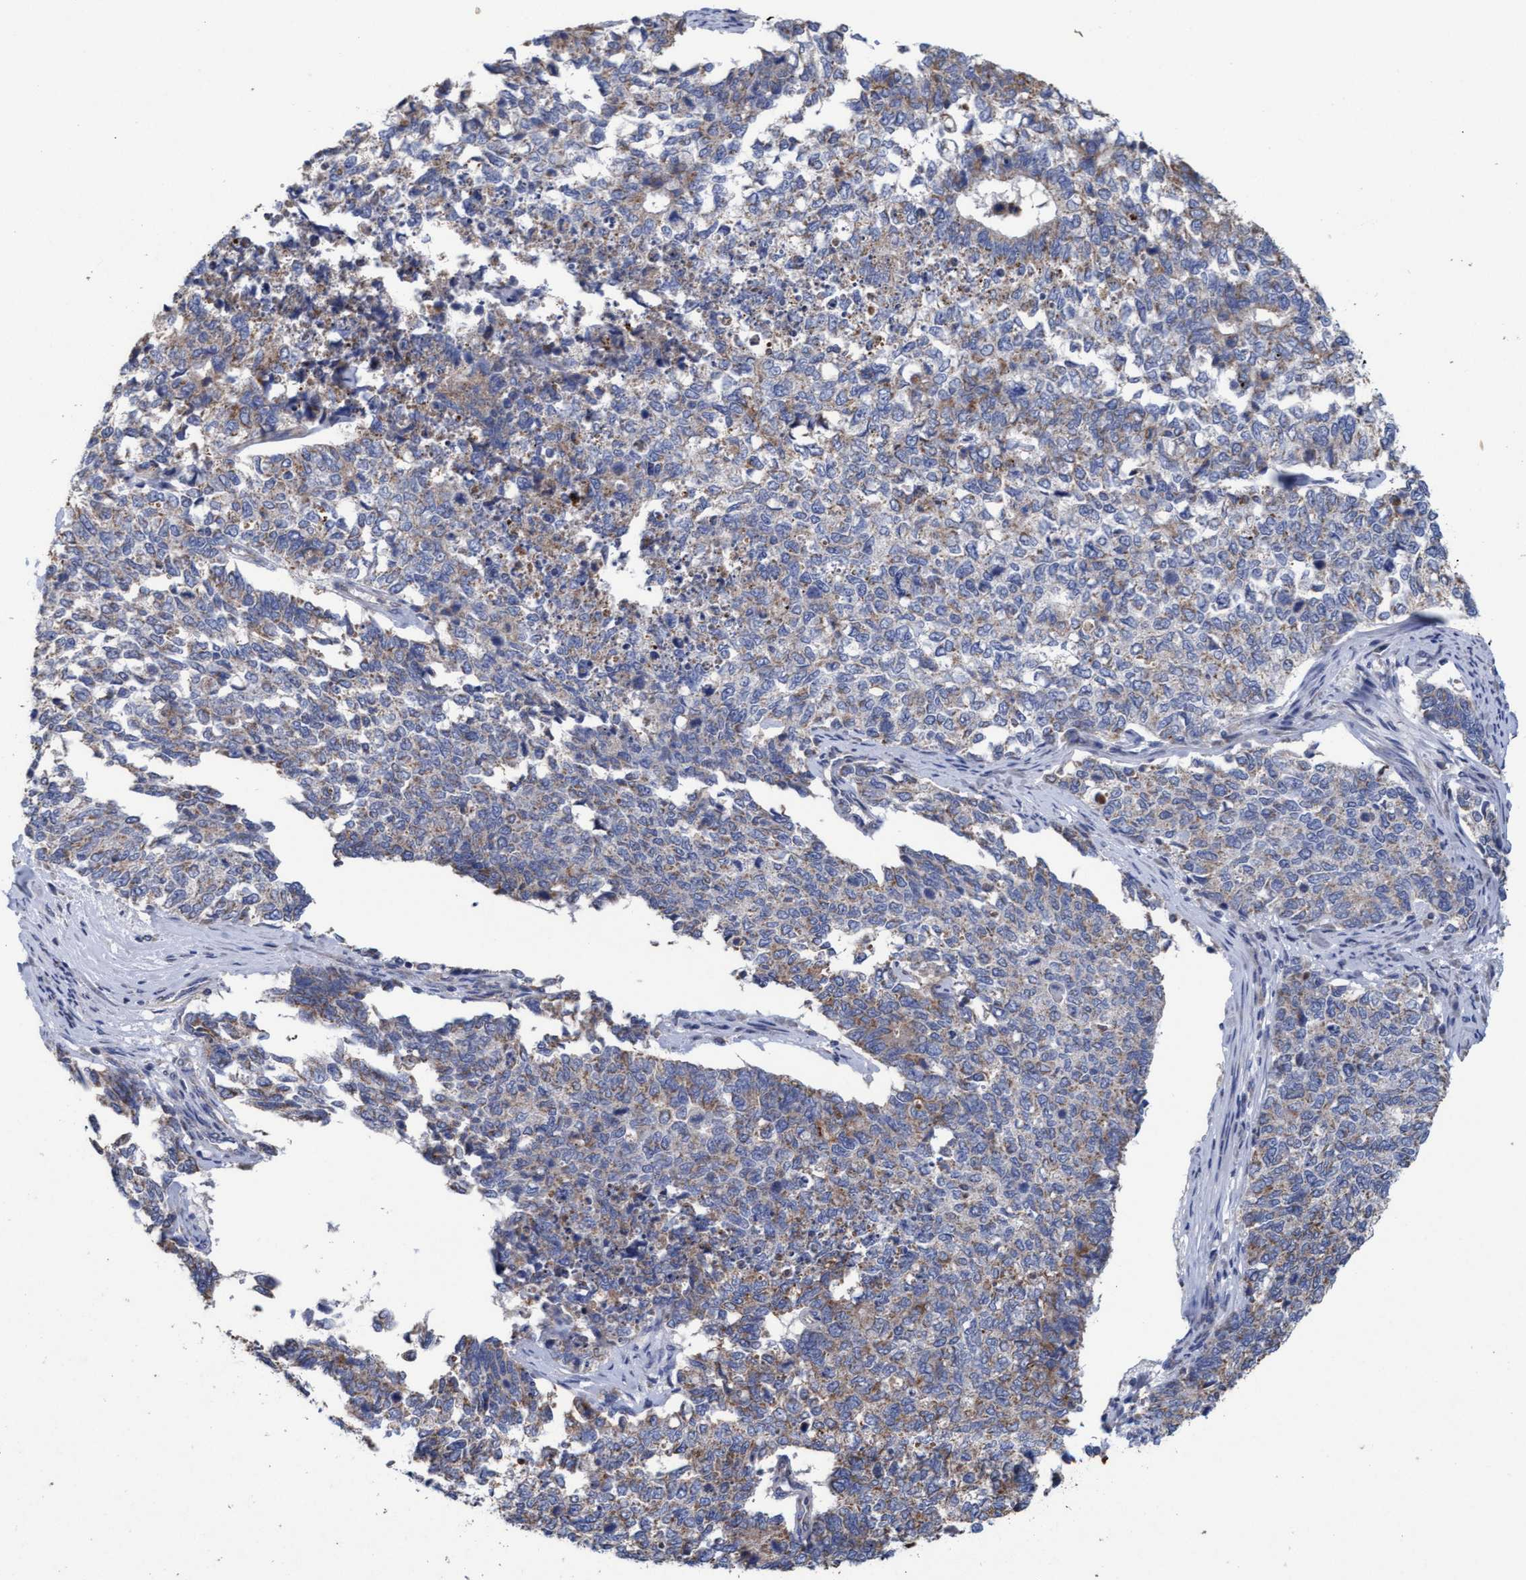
{"staining": {"intensity": "weak", "quantity": "25%-75%", "location": "cytoplasmic/membranous"}, "tissue": "cervical cancer", "cell_type": "Tumor cells", "image_type": "cancer", "snomed": [{"axis": "morphology", "description": "Squamous cell carcinoma, NOS"}, {"axis": "topography", "description": "Cervix"}], "caption": "Cervical squamous cell carcinoma stained with a brown dye demonstrates weak cytoplasmic/membranous positive expression in approximately 25%-75% of tumor cells.", "gene": "MRPL38", "patient": {"sex": "female", "age": 63}}